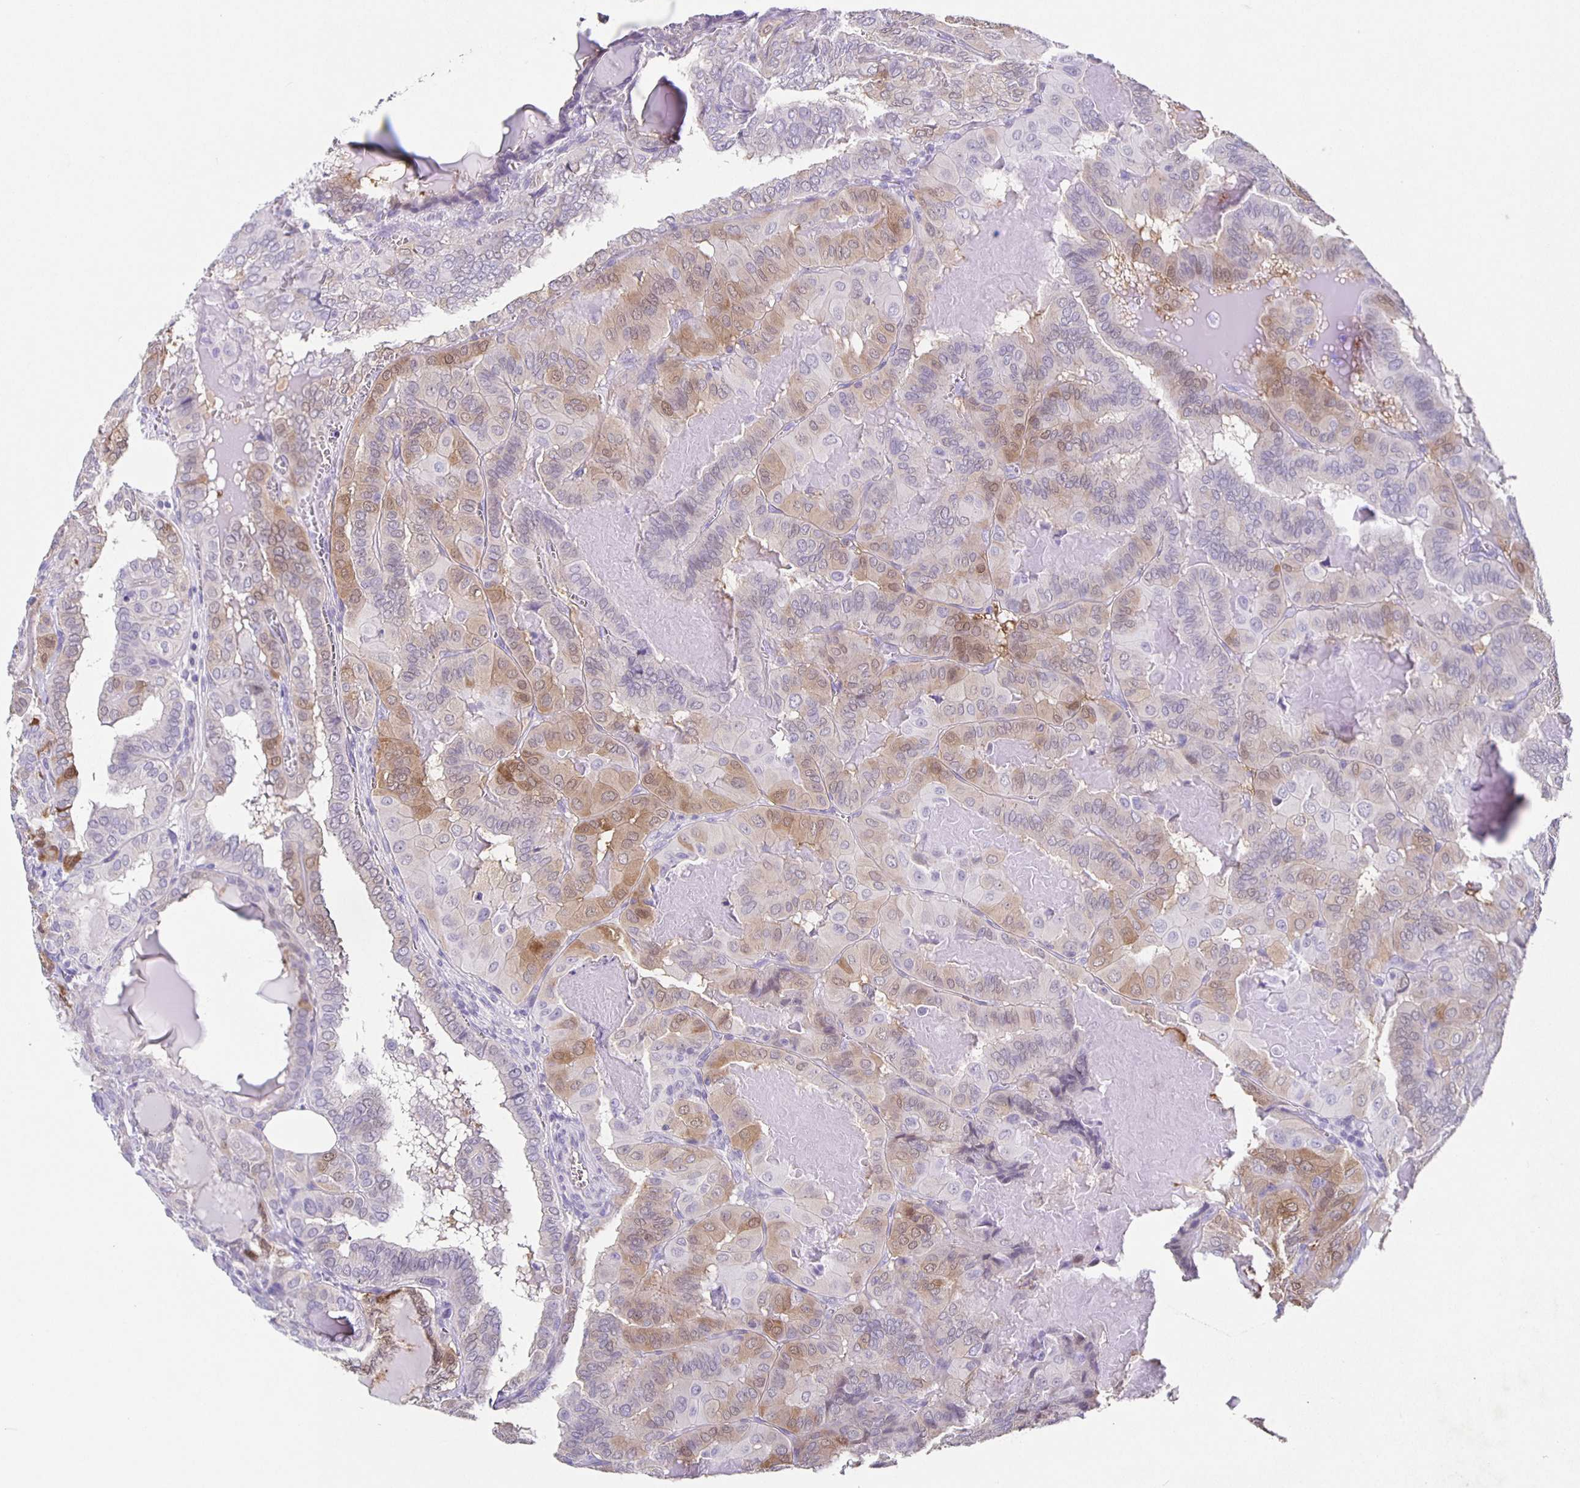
{"staining": {"intensity": "moderate", "quantity": "25%-75%", "location": "cytoplasmic/membranous,nuclear"}, "tissue": "thyroid cancer", "cell_type": "Tumor cells", "image_type": "cancer", "snomed": [{"axis": "morphology", "description": "Papillary adenocarcinoma, NOS"}, {"axis": "topography", "description": "Thyroid gland"}], "caption": "Thyroid papillary adenocarcinoma stained for a protein displays moderate cytoplasmic/membranous and nuclear positivity in tumor cells.", "gene": "CARNS1", "patient": {"sex": "female", "age": 46}}